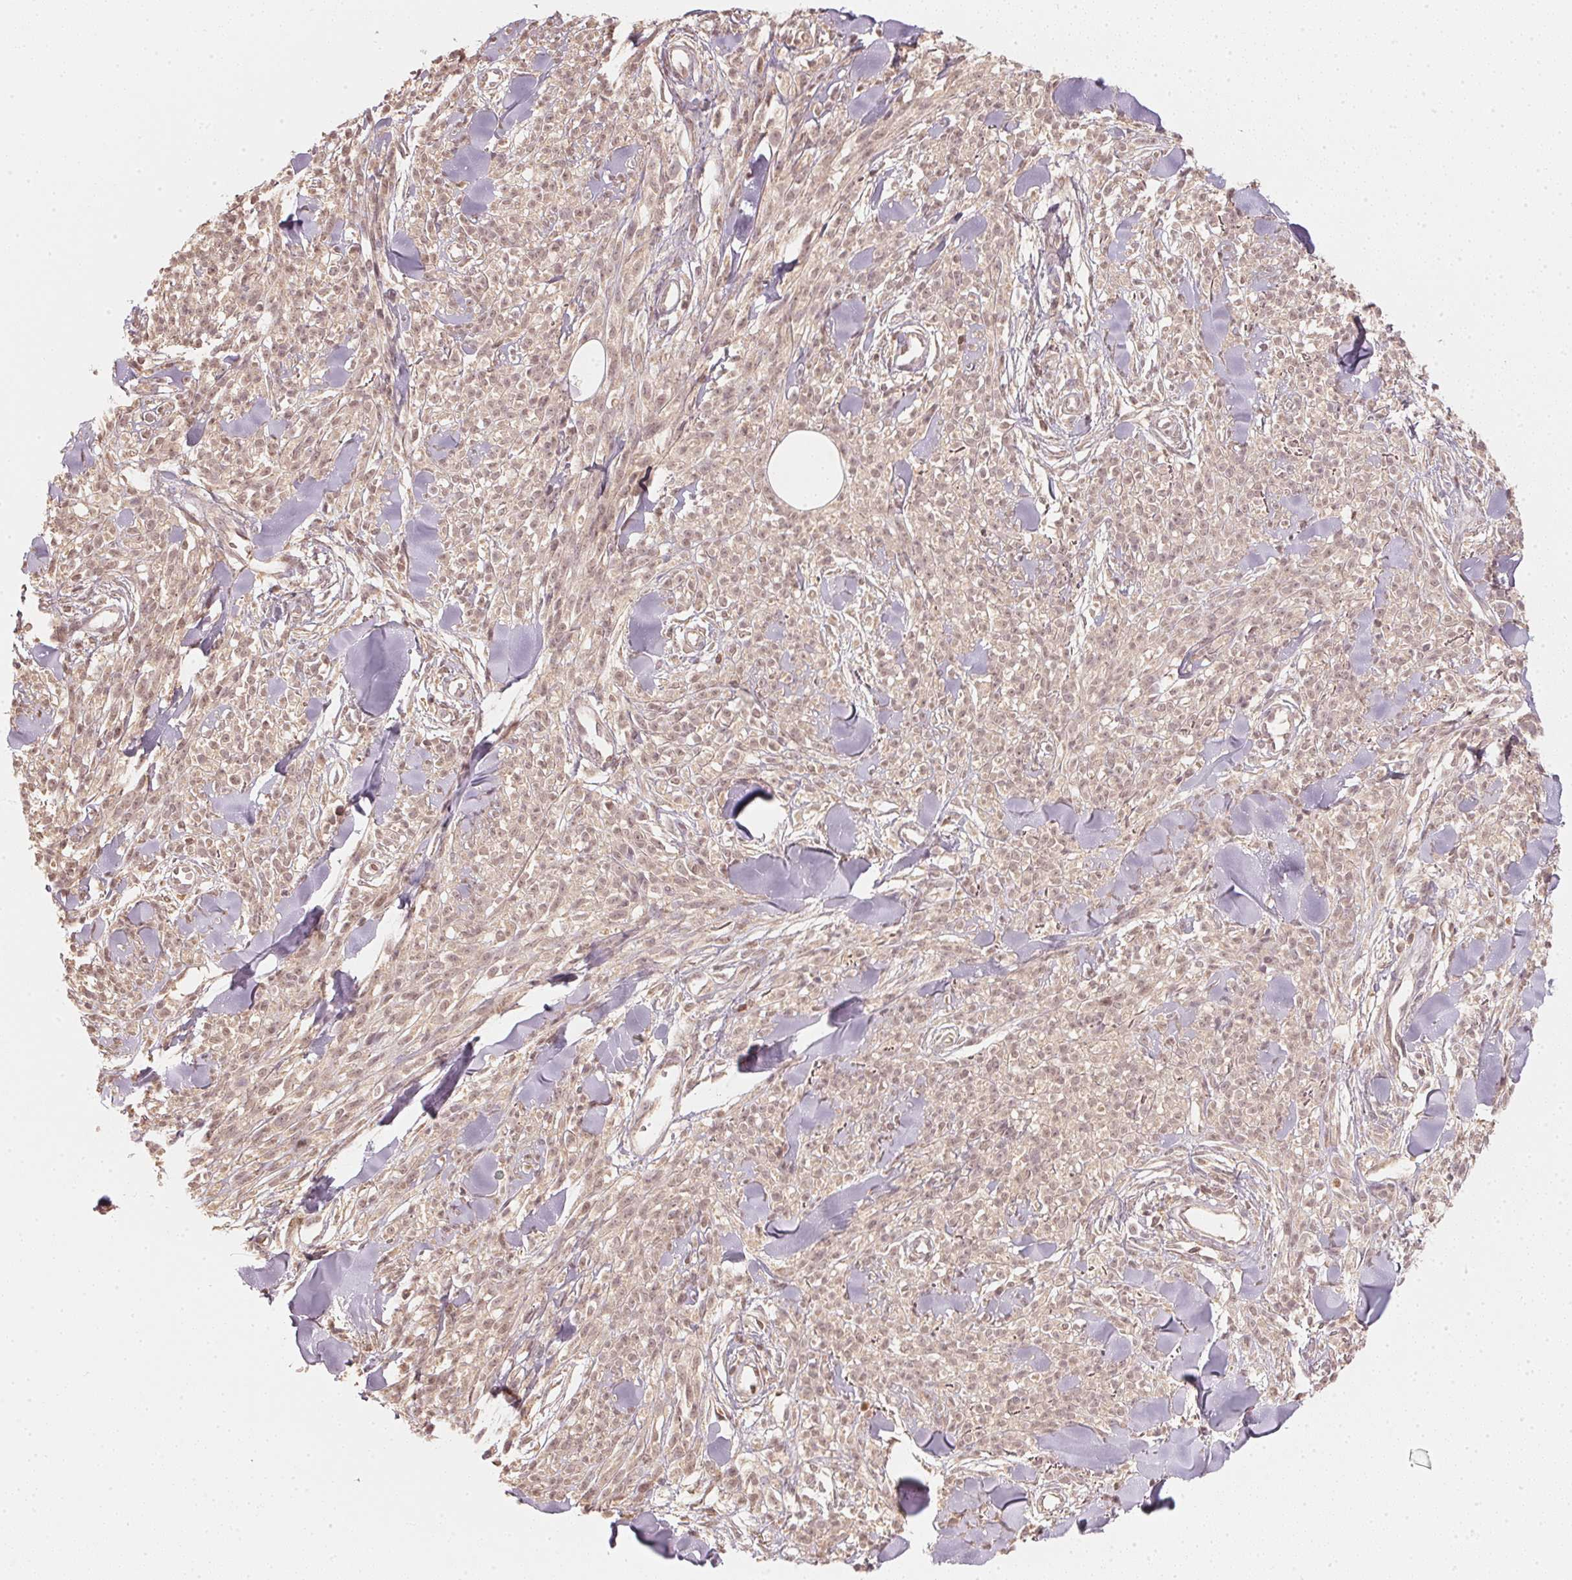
{"staining": {"intensity": "weak", "quantity": "25%-75%", "location": "cytoplasmic/membranous,nuclear"}, "tissue": "melanoma", "cell_type": "Tumor cells", "image_type": "cancer", "snomed": [{"axis": "morphology", "description": "Malignant melanoma, NOS"}, {"axis": "topography", "description": "Skin"}, {"axis": "topography", "description": "Skin of trunk"}], "caption": "Malignant melanoma stained with a protein marker displays weak staining in tumor cells.", "gene": "UBE2L3", "patient": {"sex": "male", "age": 74}}